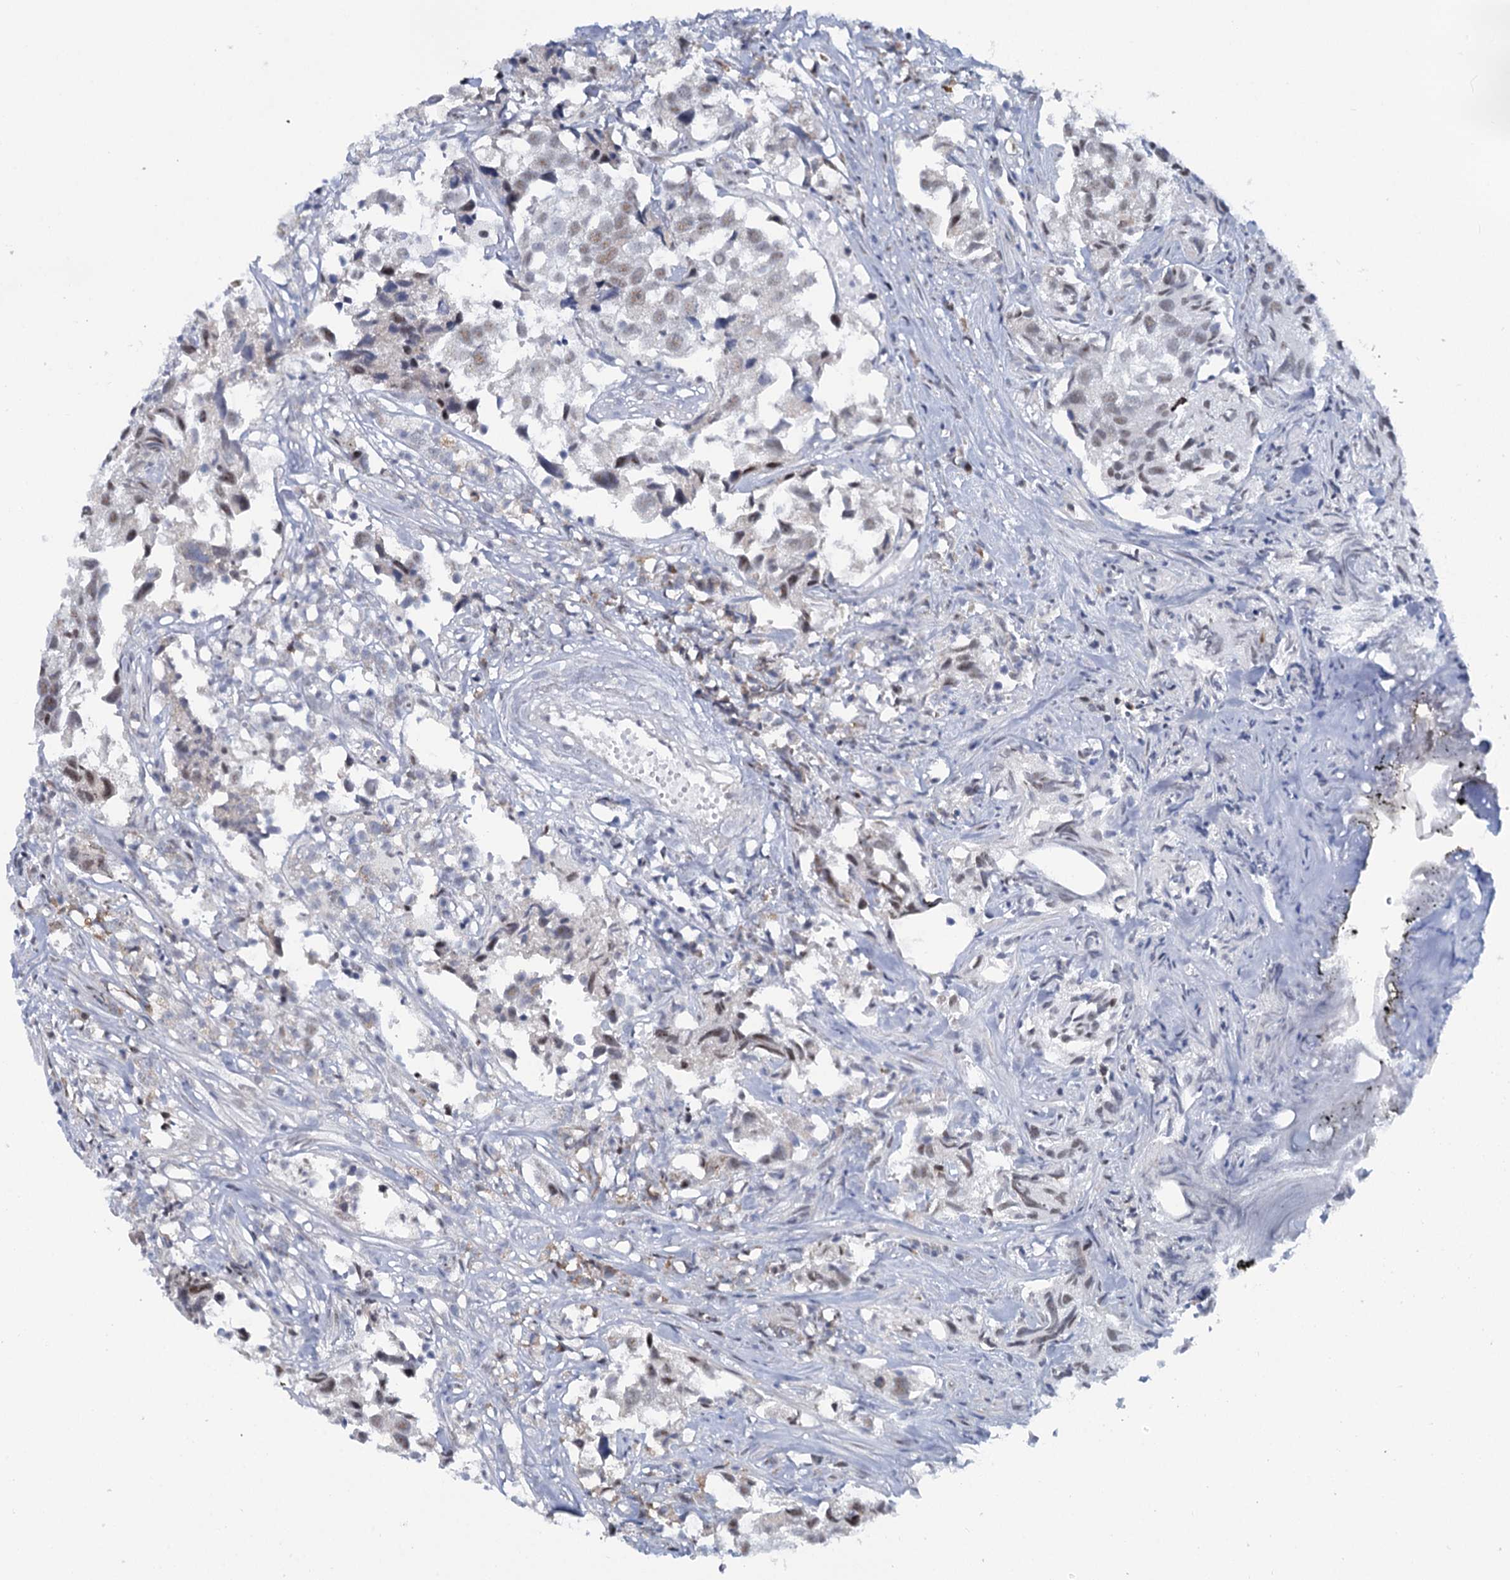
{"staining": {"intensity": "weak", "quantity": "25%-75%", "location": "nuclear"}, "tissue": "urothelial cancer", "cell_type": "Tumor cells", "image_type": "cancer", "snomed": [{"axis": "morphology", "description": "Urothelial carcinoma, High grade"}, {"axis": "topography", "description": "Urinary bladder"}], "caption": "The image exhibits a brown stain indicating the presence of a protein in the nuclear of tumor cells in high-grade urothelial carcinoma. Nuclei are stained in blue.", "gene": "SREK1", "patient": {"sex": "female", "age": 75}}